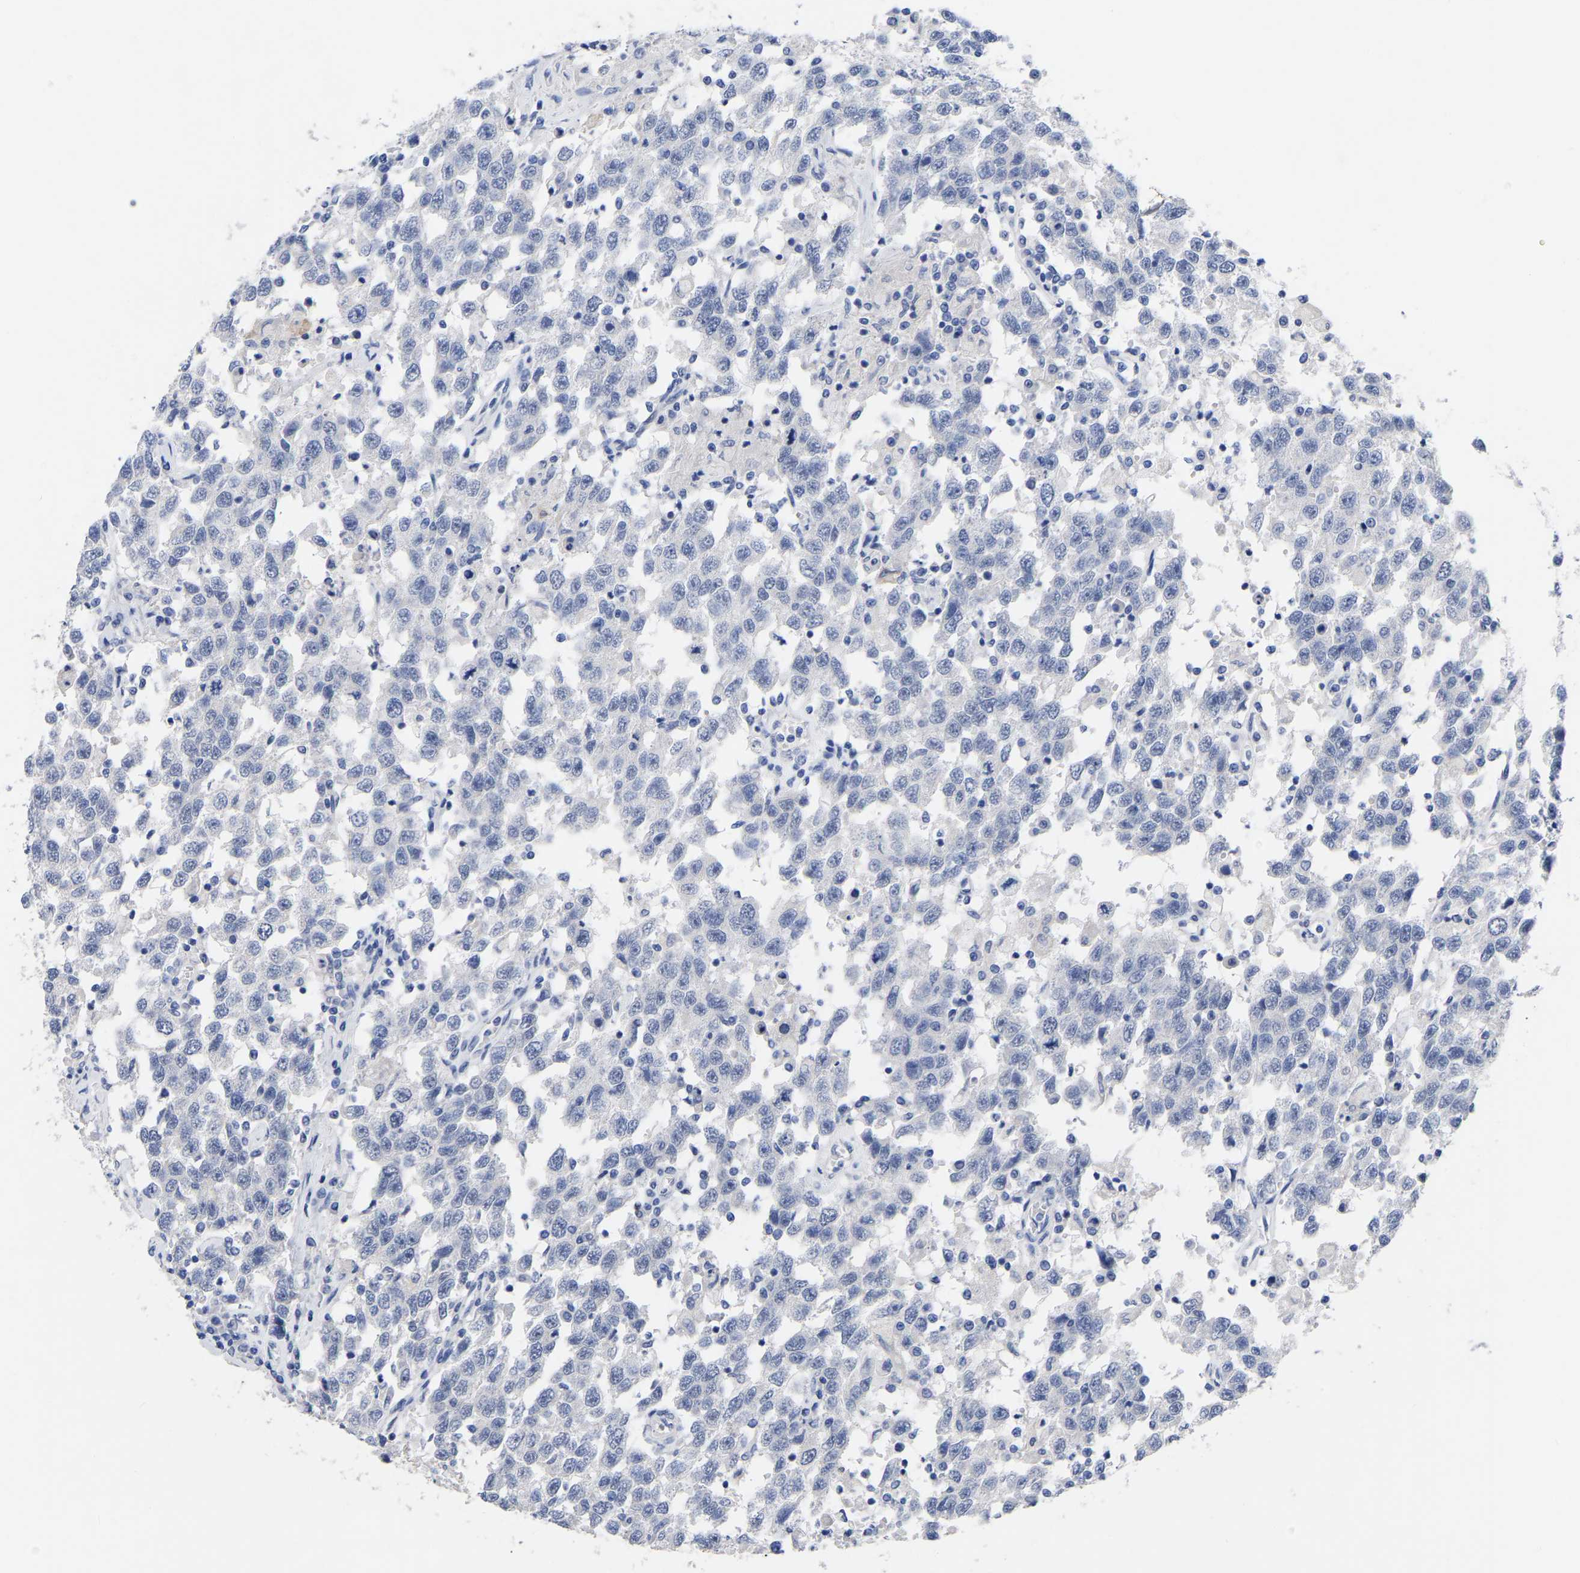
{"staining": {"intensity": "negative", "quantity": "none", "location": "none"}, "tissue": "testis cancer", "cell_type": "Tumor cells", "image_type": "cancer", "snomed": [{"axis": "morphology", "description": "Seminoma, NOS"}, {"axis": "topography", "description": "Testis"}], "caption": "DAB immunohistochemical staining of testis cancer displays no significant expression in tumor cells.", "gene": "ANXA13", "patient": {"sex": "male", "age": 41}}